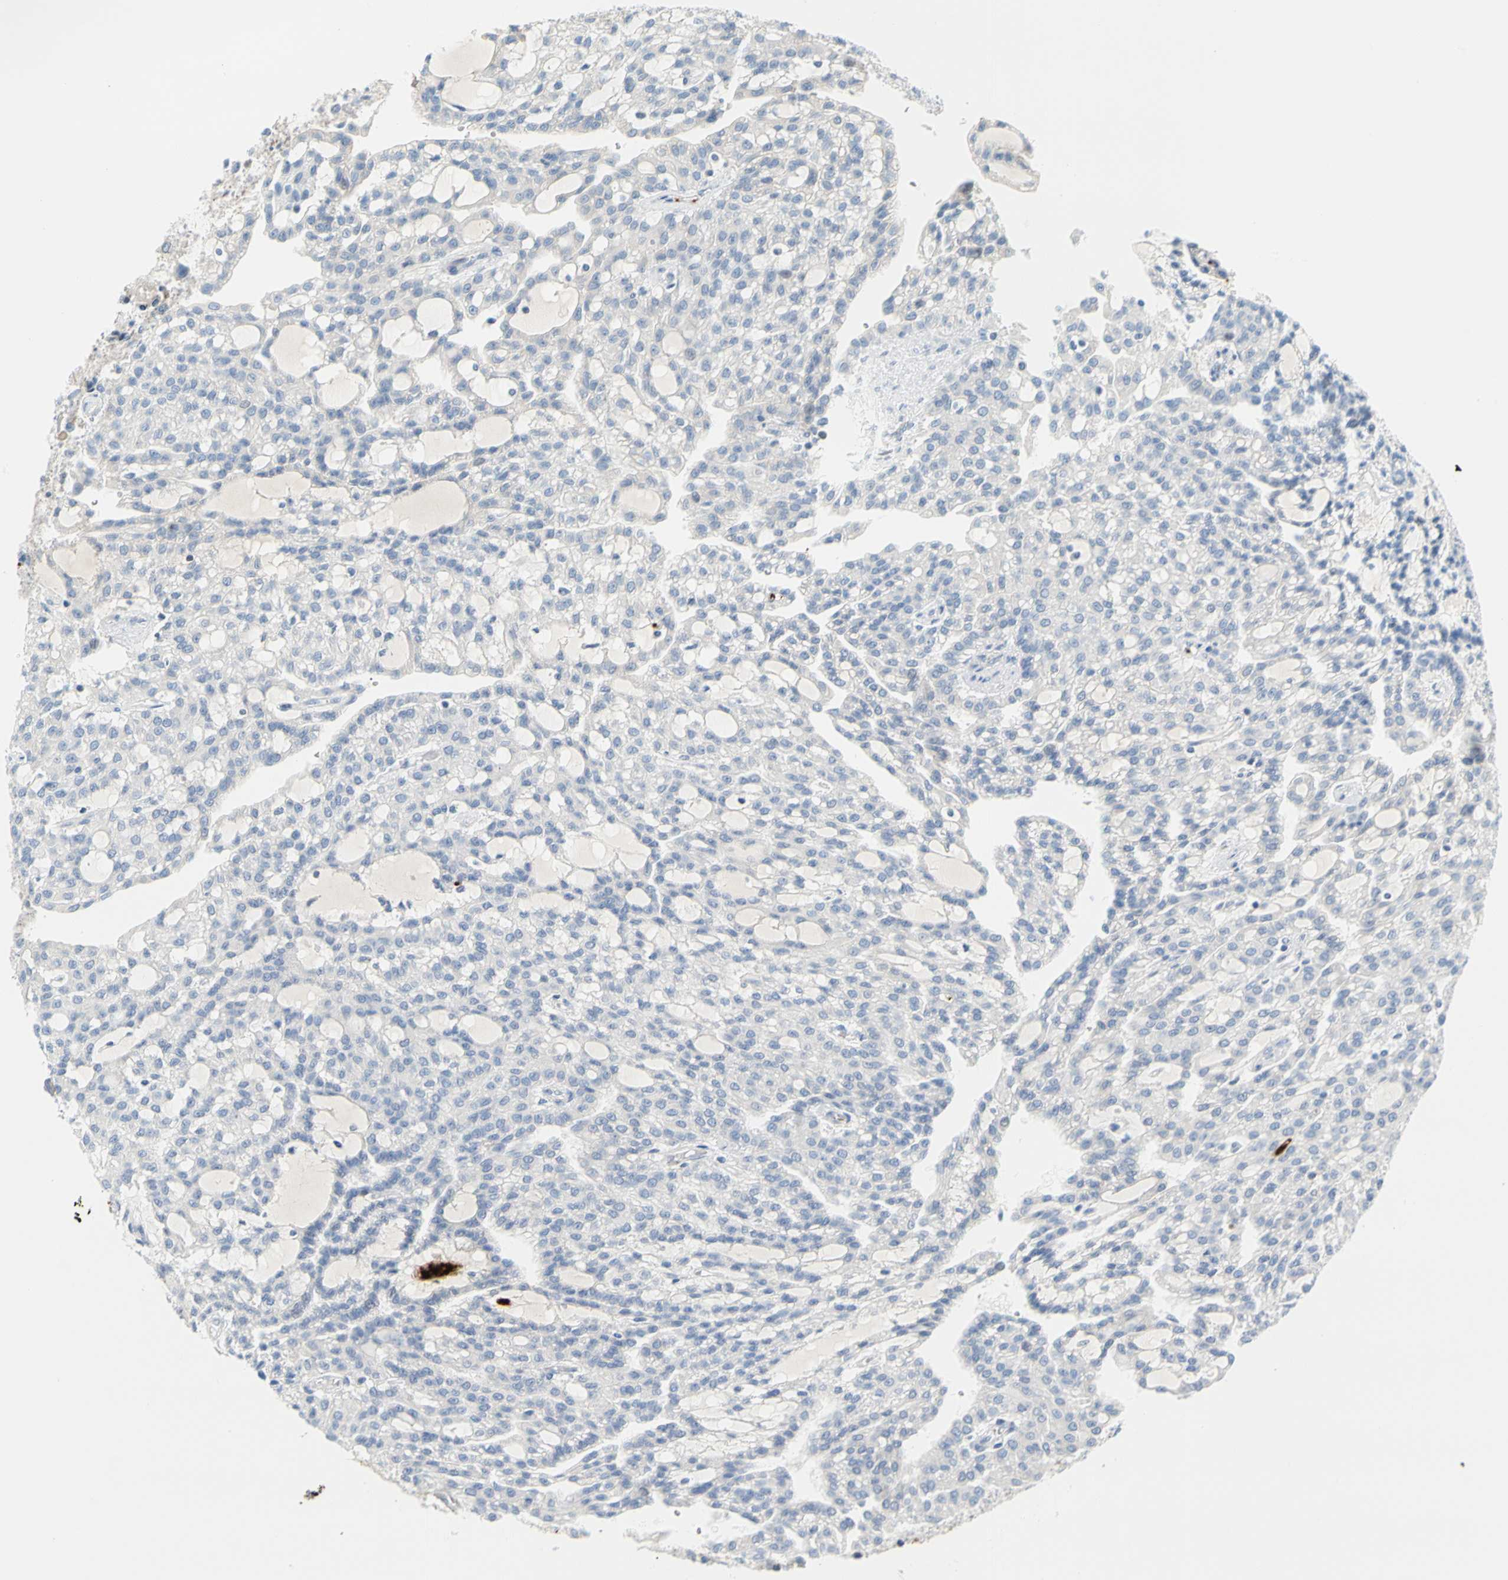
{"staining": {"intensity": "moderate", "quantity": "<25%", "location": "cytoplasmic/membranous"}, "tissue": "renal cancer", "cell_type": "Tumor cells", "image_type": "cancer", "snomed": [{"axis": "morphology", "description": "Adenocarcinoma, NOS"}, {"axis": "topography", "description": "Kidney"}], "caption": "Tumor cells exhibit low levels of moderate cytoplasmic/membranous expression in approximately <25% of cells in renal cancer.", "gene": "PPBP", "patient": {"sex": "male", "age": 63}}